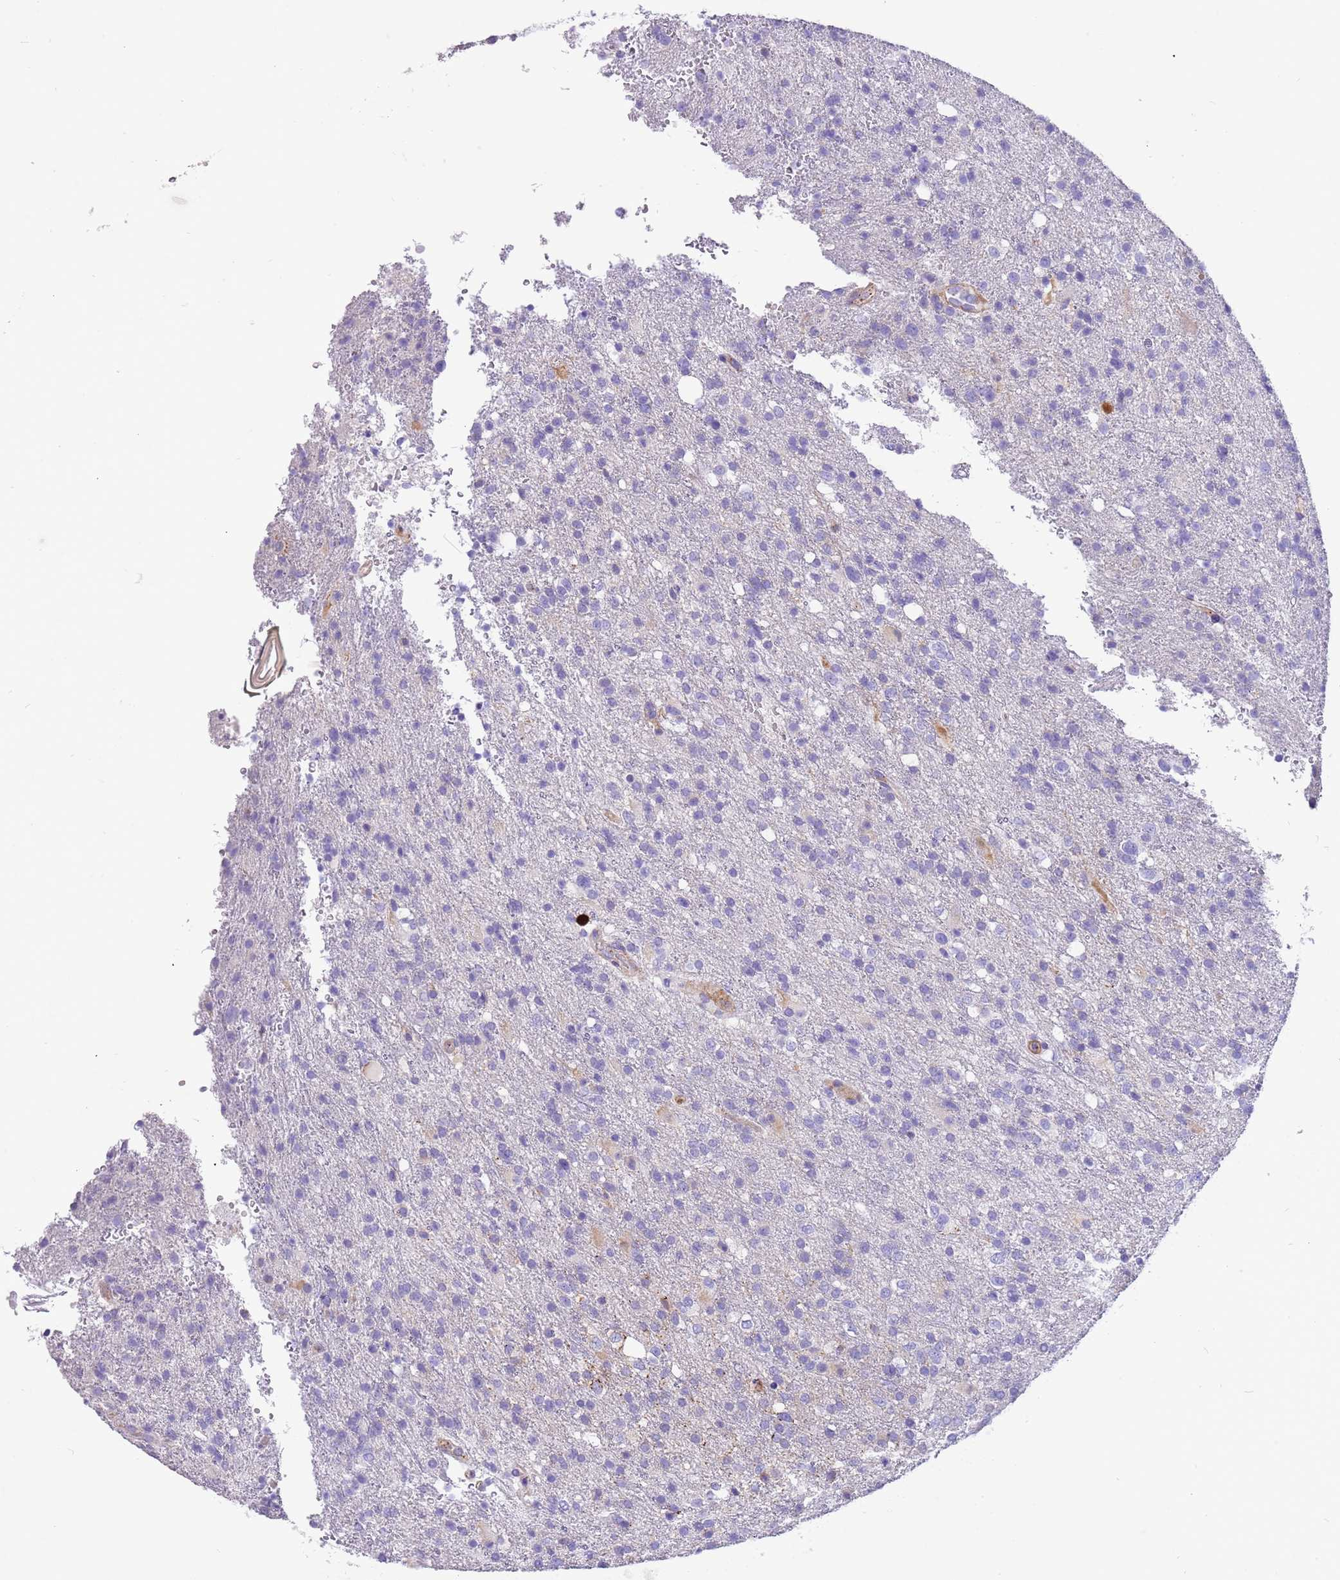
{"staining": {"intensity": "negative", "quantity": "none", "location": "none"}, "tissue": "glioma", "cell_type": "Tumor cells", "image_type": "cancer", "snomed": [{"axis": "morphology", "description": "Glioma, malignant, High grade"}, {"axis": "topography", "description": "Brain"}], "caption": "A photomicrograph of human glioma is negative for staining in tumor cells.", "gene": "KBTBD3", "patient": {"sex": "female", "age": 74}}